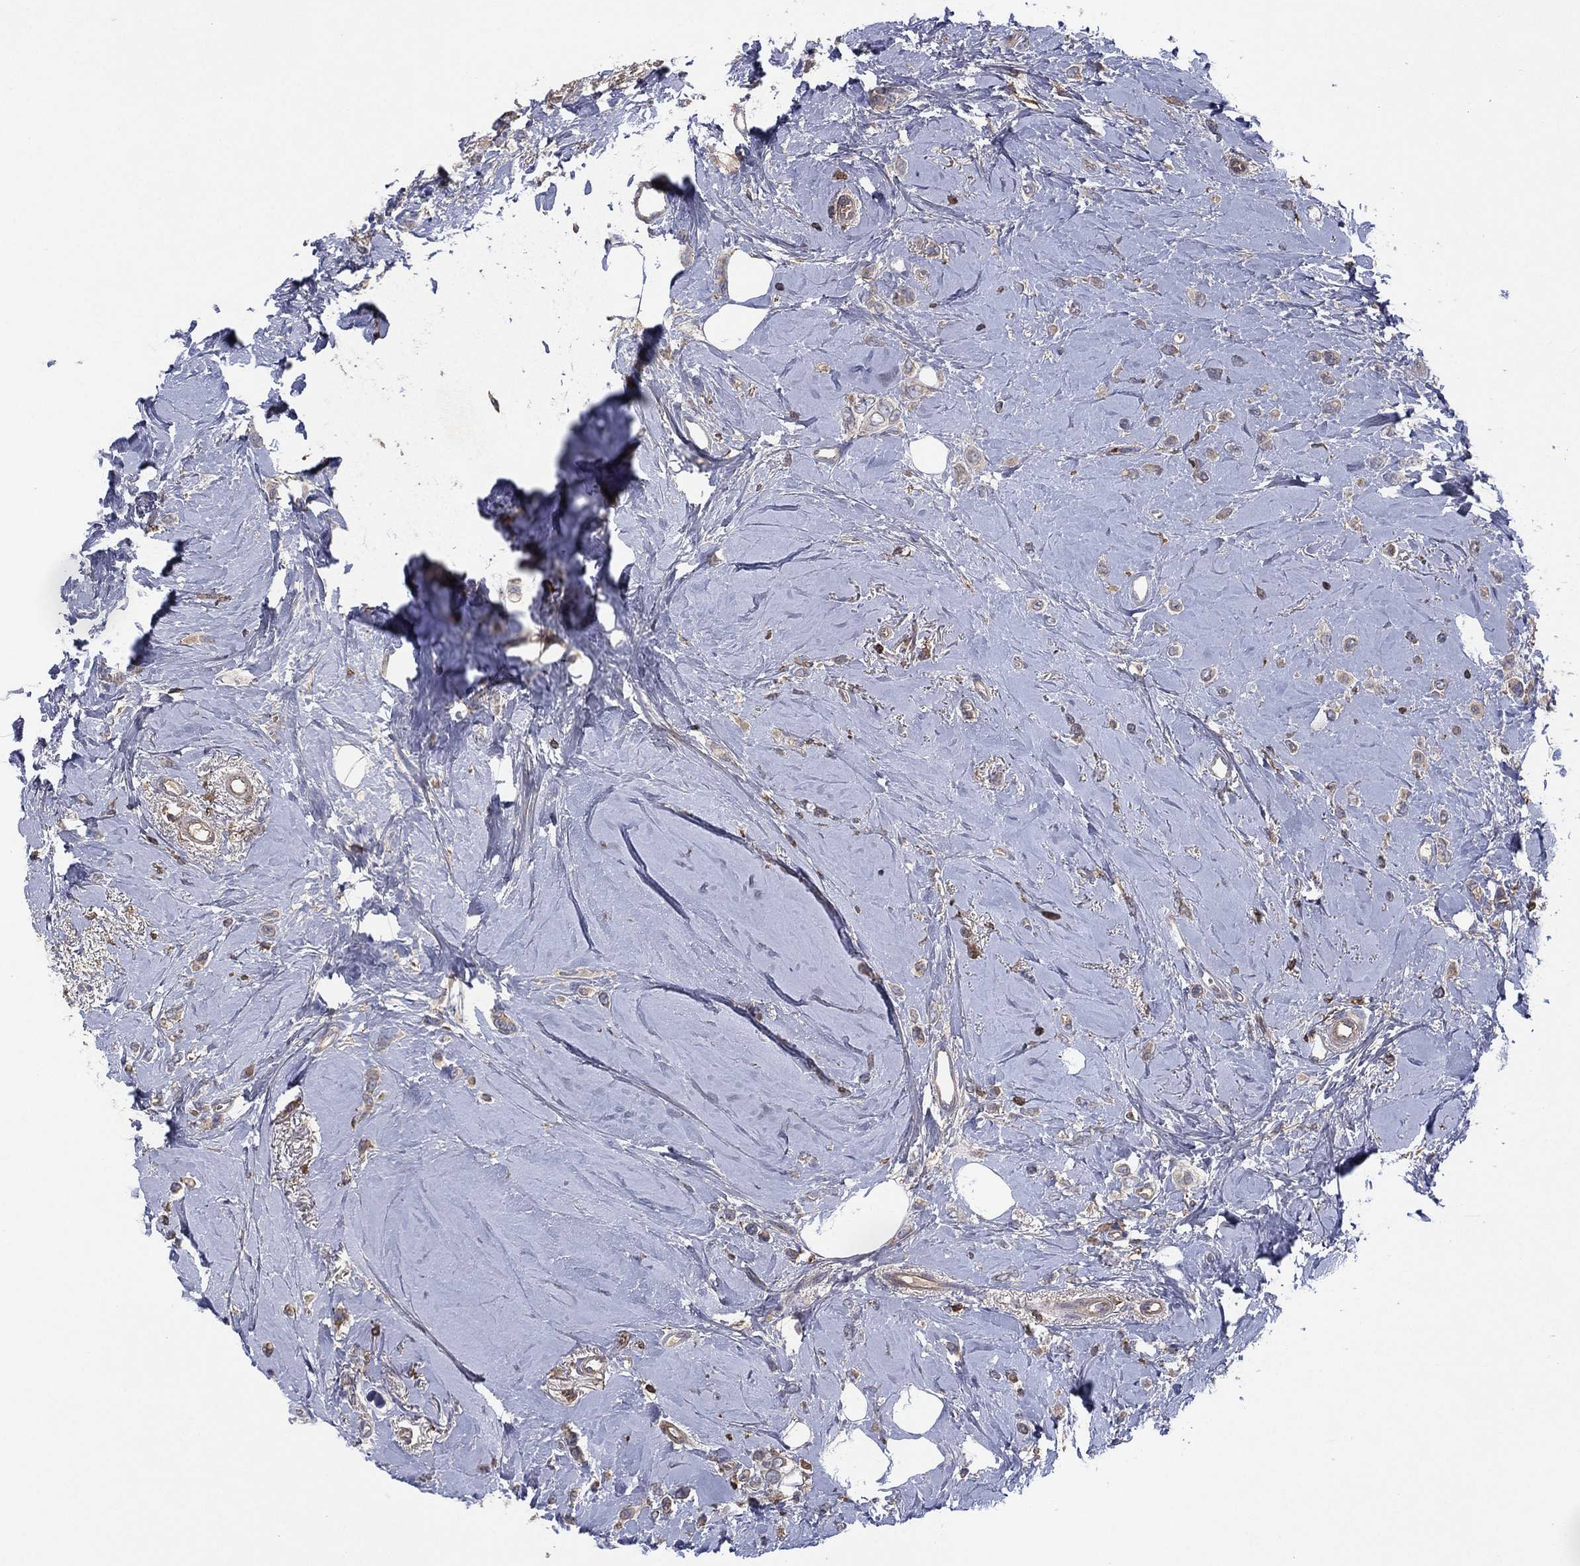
{"staining": {"intensity": "weak", "quantity": "<25%", "location": "cytoplasmic/membranous"}, "tissue": "breast cancer", "cell_type": "Tumor cells", "image_type": "cancer", "snomed": [{"axis": "morphology", "description": "Lobular carcinoma"}, {"axis": "topography", "description": "Breast"}], "caption": "Lobular carcinoma (breast) was stained to show a protein in brown. There is no significant positivity in tumor cells. (Brightfield microscopy of DAB (3,3'-diaminobenzidine) IHC at high magnification).", "gene": "DOCK8", "patient": {"sex": "female", "age": 66}}